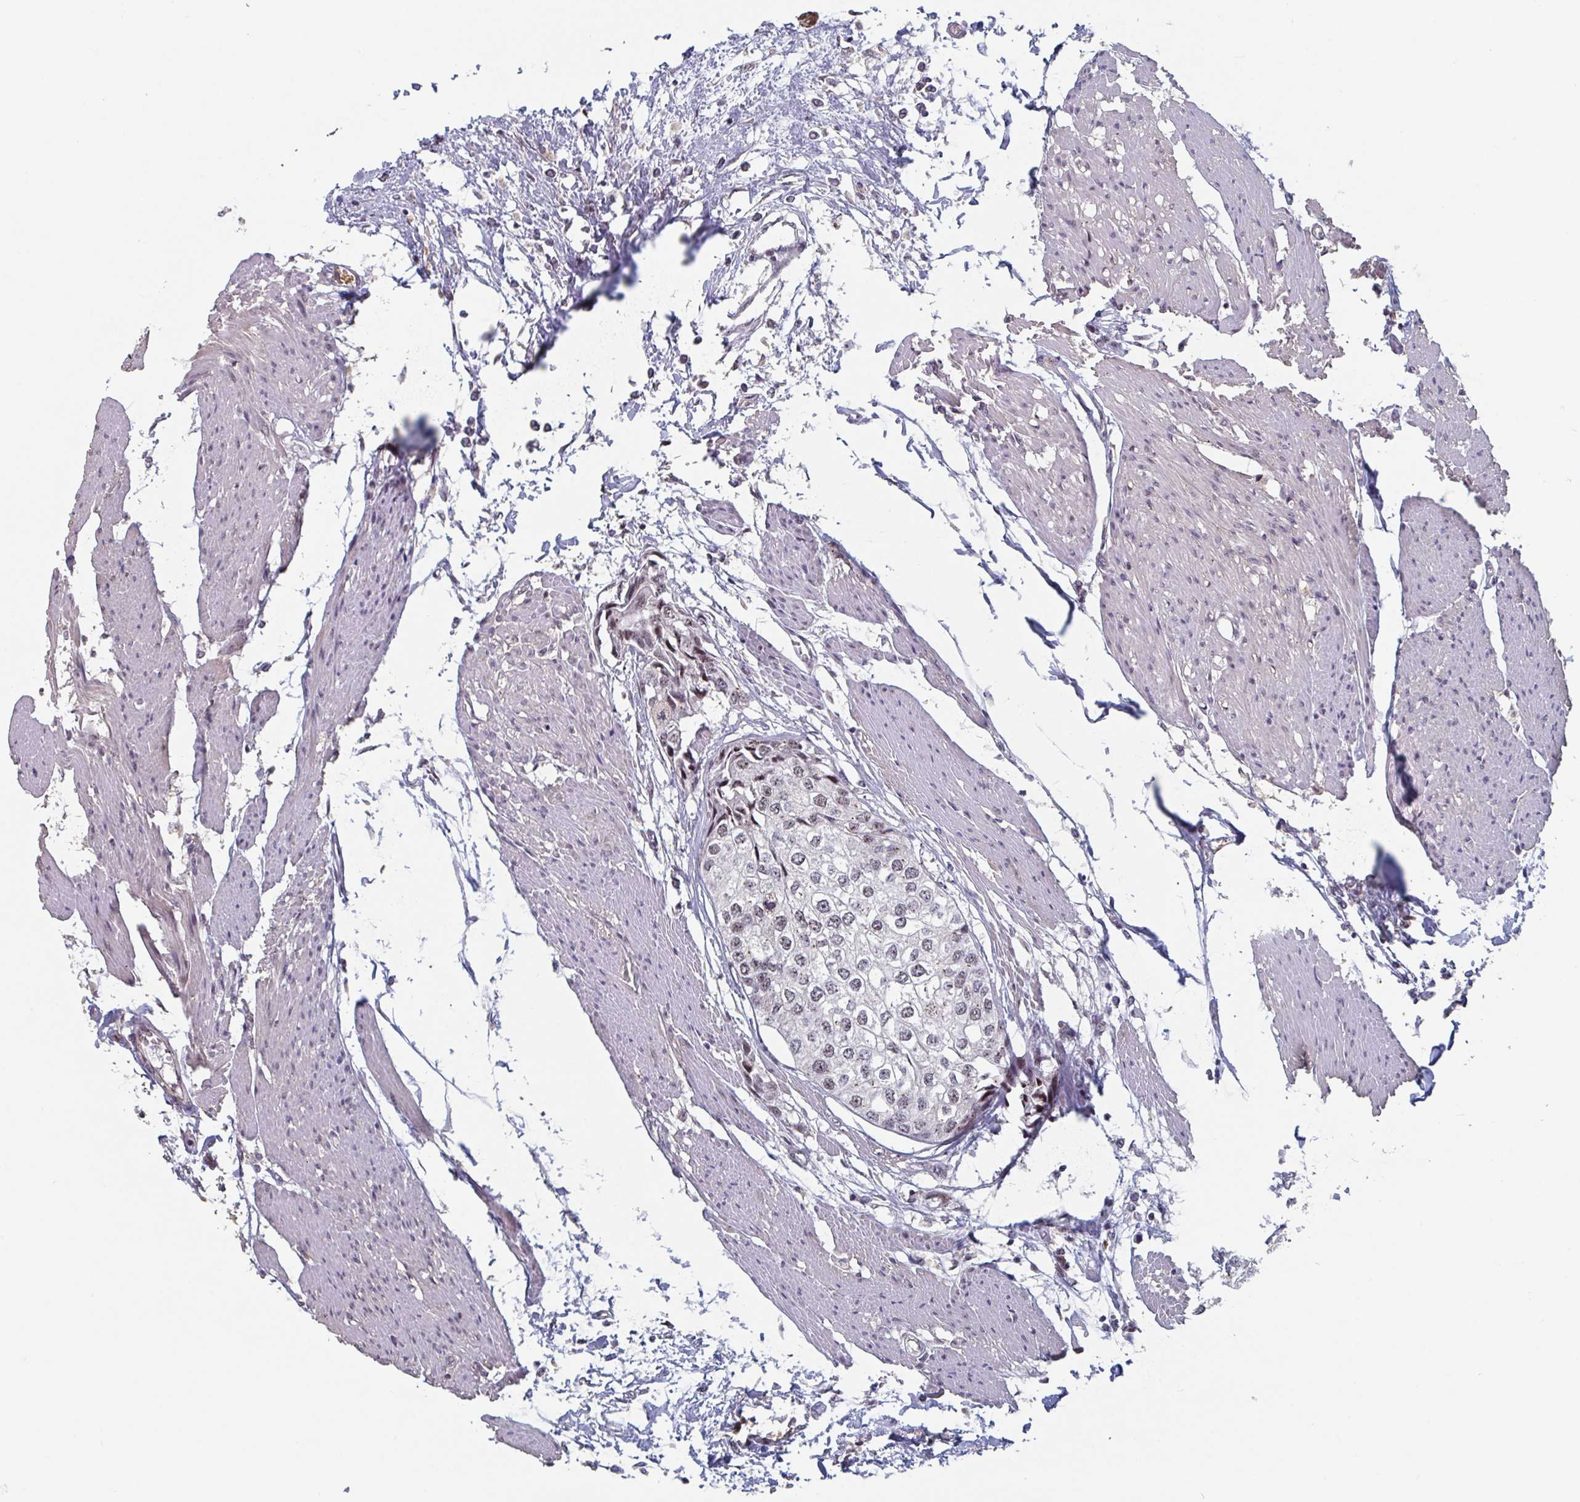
{"staining": {"intensity": "moderate", "quantity": "<25%", "location": "nuclear"}, "tissue": "urothelial cancer", "cell_type": "Tumor cells", "image_type": "cancer", "snomed": [{"axis": "morphology", "description": "Urothelial carcinoma, High grade"}, {"axis": "topography", "description": "Urinary bladder"}], "caption": "Human urothelial cancer stained for a protein (brown) shows moderate nuclear positive expression in about <25% of tumor cells.", "gene": "RNF212", "patient": {"sex": "male", "age": 64}}